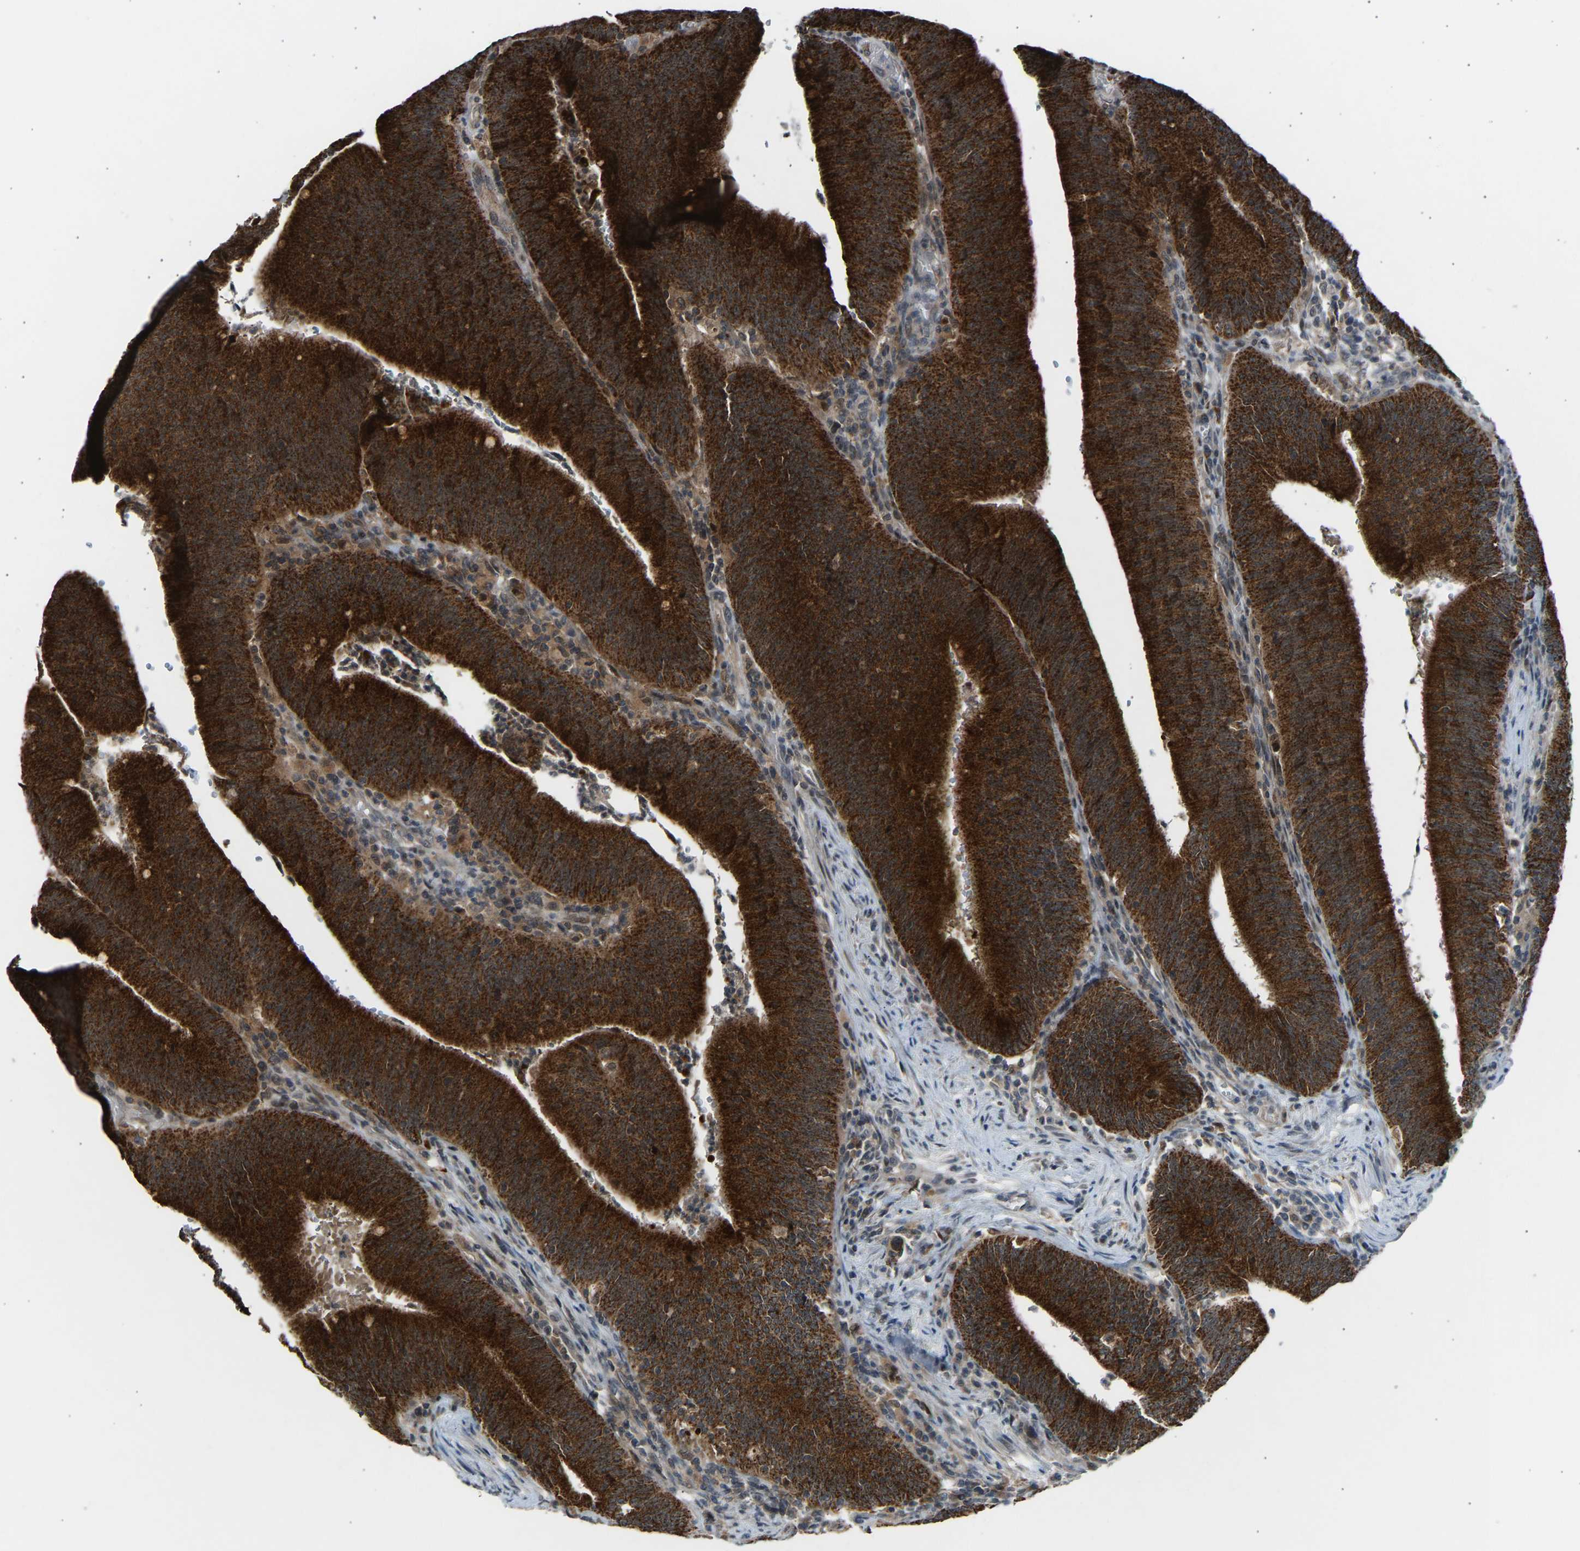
{"staining": {"intensity": "strong", "quantity": ">75%", "location": "cytoplasmic/membranous"}, "tissue": "colorectal cancer", "cell_type": "Tumor cells", "image_type": "cancer", "snomed": [{"axis": "morphology", "description": "Normal tissue, NOS"}, {"axis": "morphology", "description": "Adenocarcinoma, NOS"}, {"axis": "topography", "description": "Rectum"}], "caption": "Brown immunohistochemical staining in human colorectal adenocarcinoma shows strong cytoplasmic/membranous positivity in about >75% of tumor cells. Nuclei are stained in blue.", "gene": "SLIRP", "patient": {"sex": "female", "age": 66}}